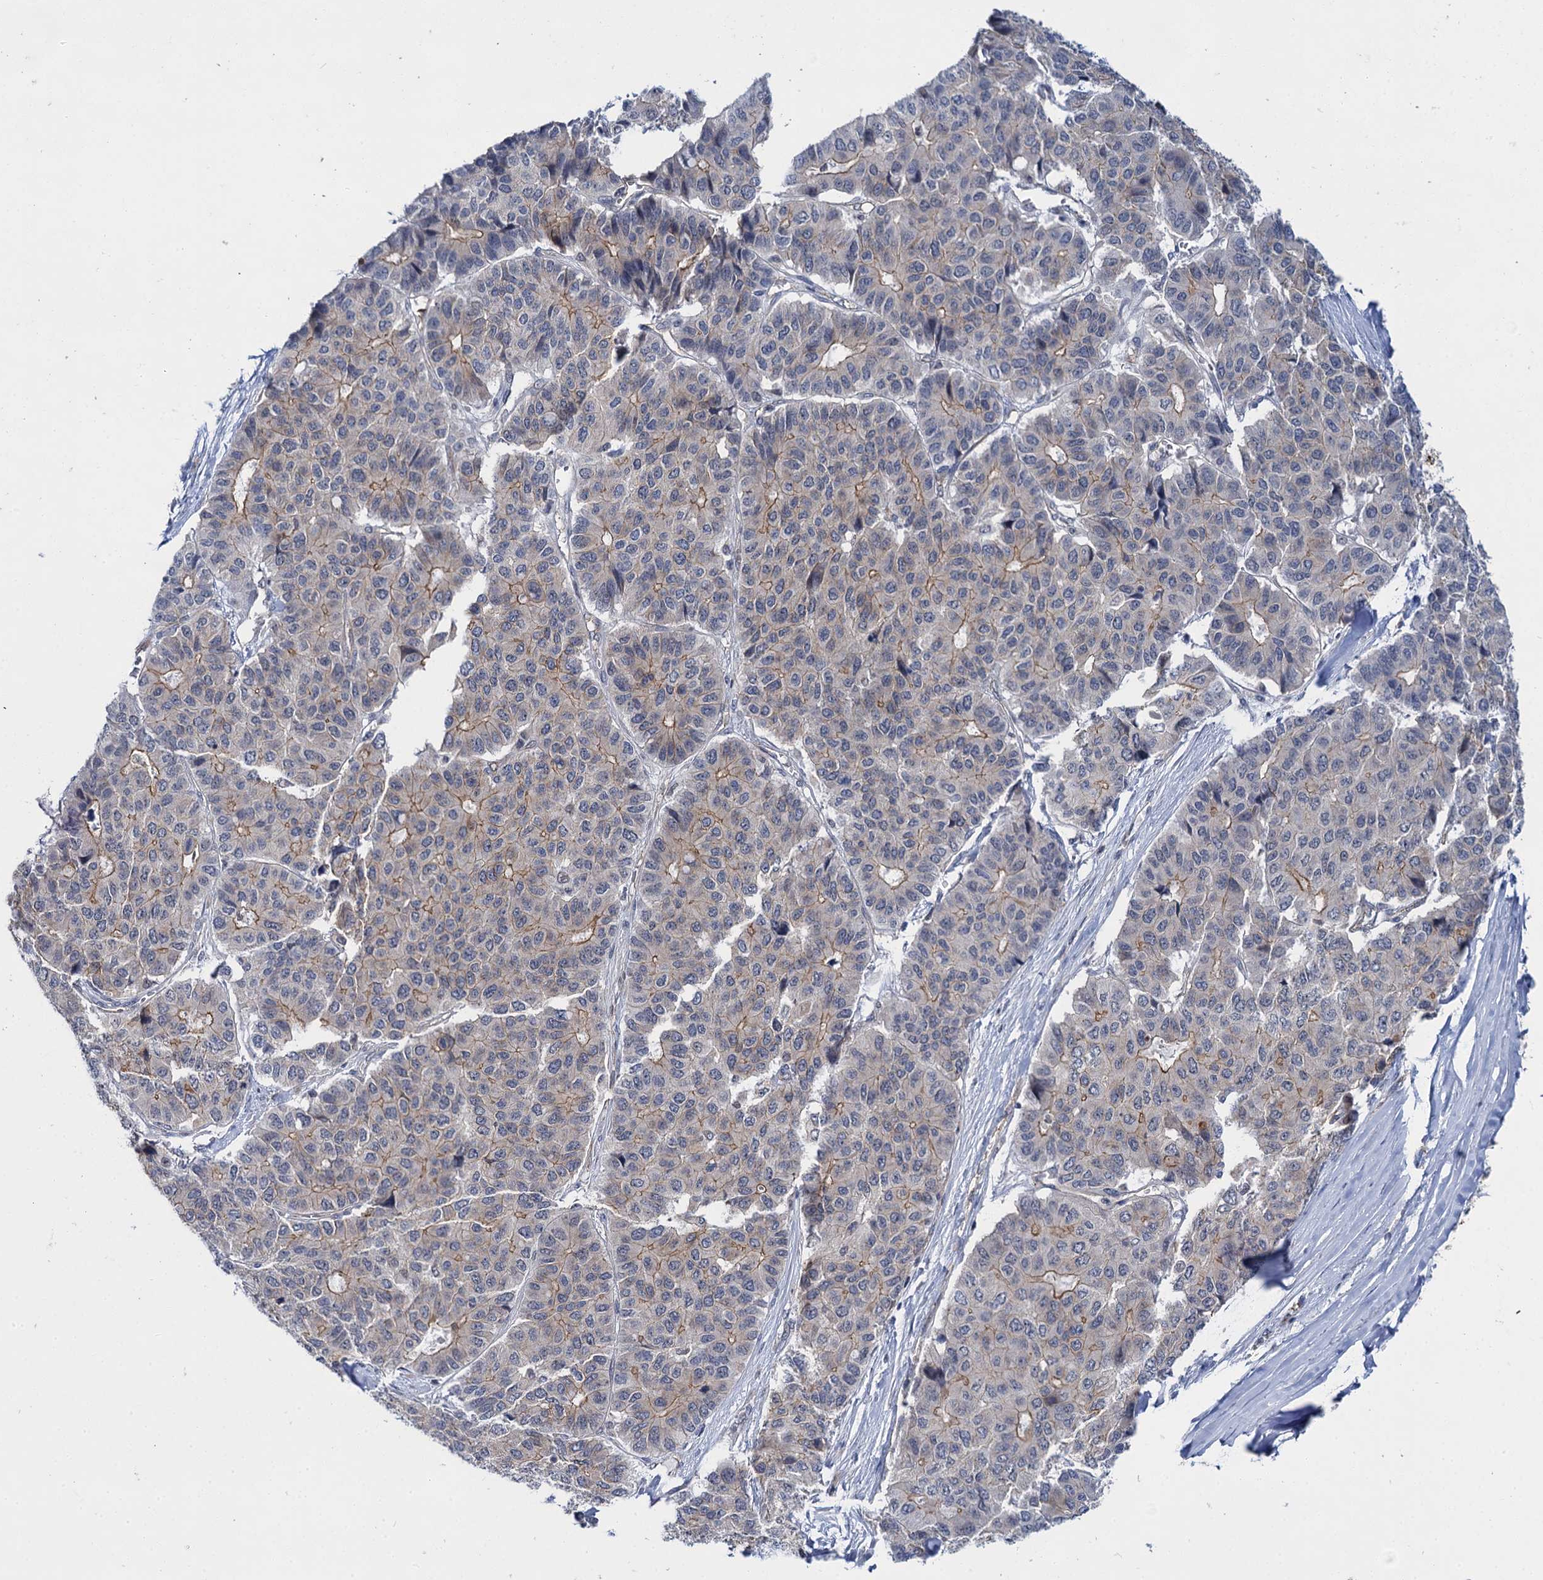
{"staining": {"intensity": "weak", "quantity": "25%-75%", "location": "cytoplasmic/membranous"}, "tissue": "pancreatic cancer", "cell_type": "Tumor cells", "image_type": "cancer", "snomed": [{"axis": "morphology", "description": "Adenocarcinoma, NOS"}, {"axis": "topography", "description": "Pancreas"}], "caption": "Protein staining of pancreatic cancer (adenocarcinoma) tissue exhibits weak cytoplasmic/membranous staining in approximately 25%-75% of tumor cells. The staining was performed using DAB, with brown indicating positive protein expression. Nuclei are stained blue with hematoxylin.", "gene": "ABLIM1", "patient": {"sex": "male", "age": 50}}